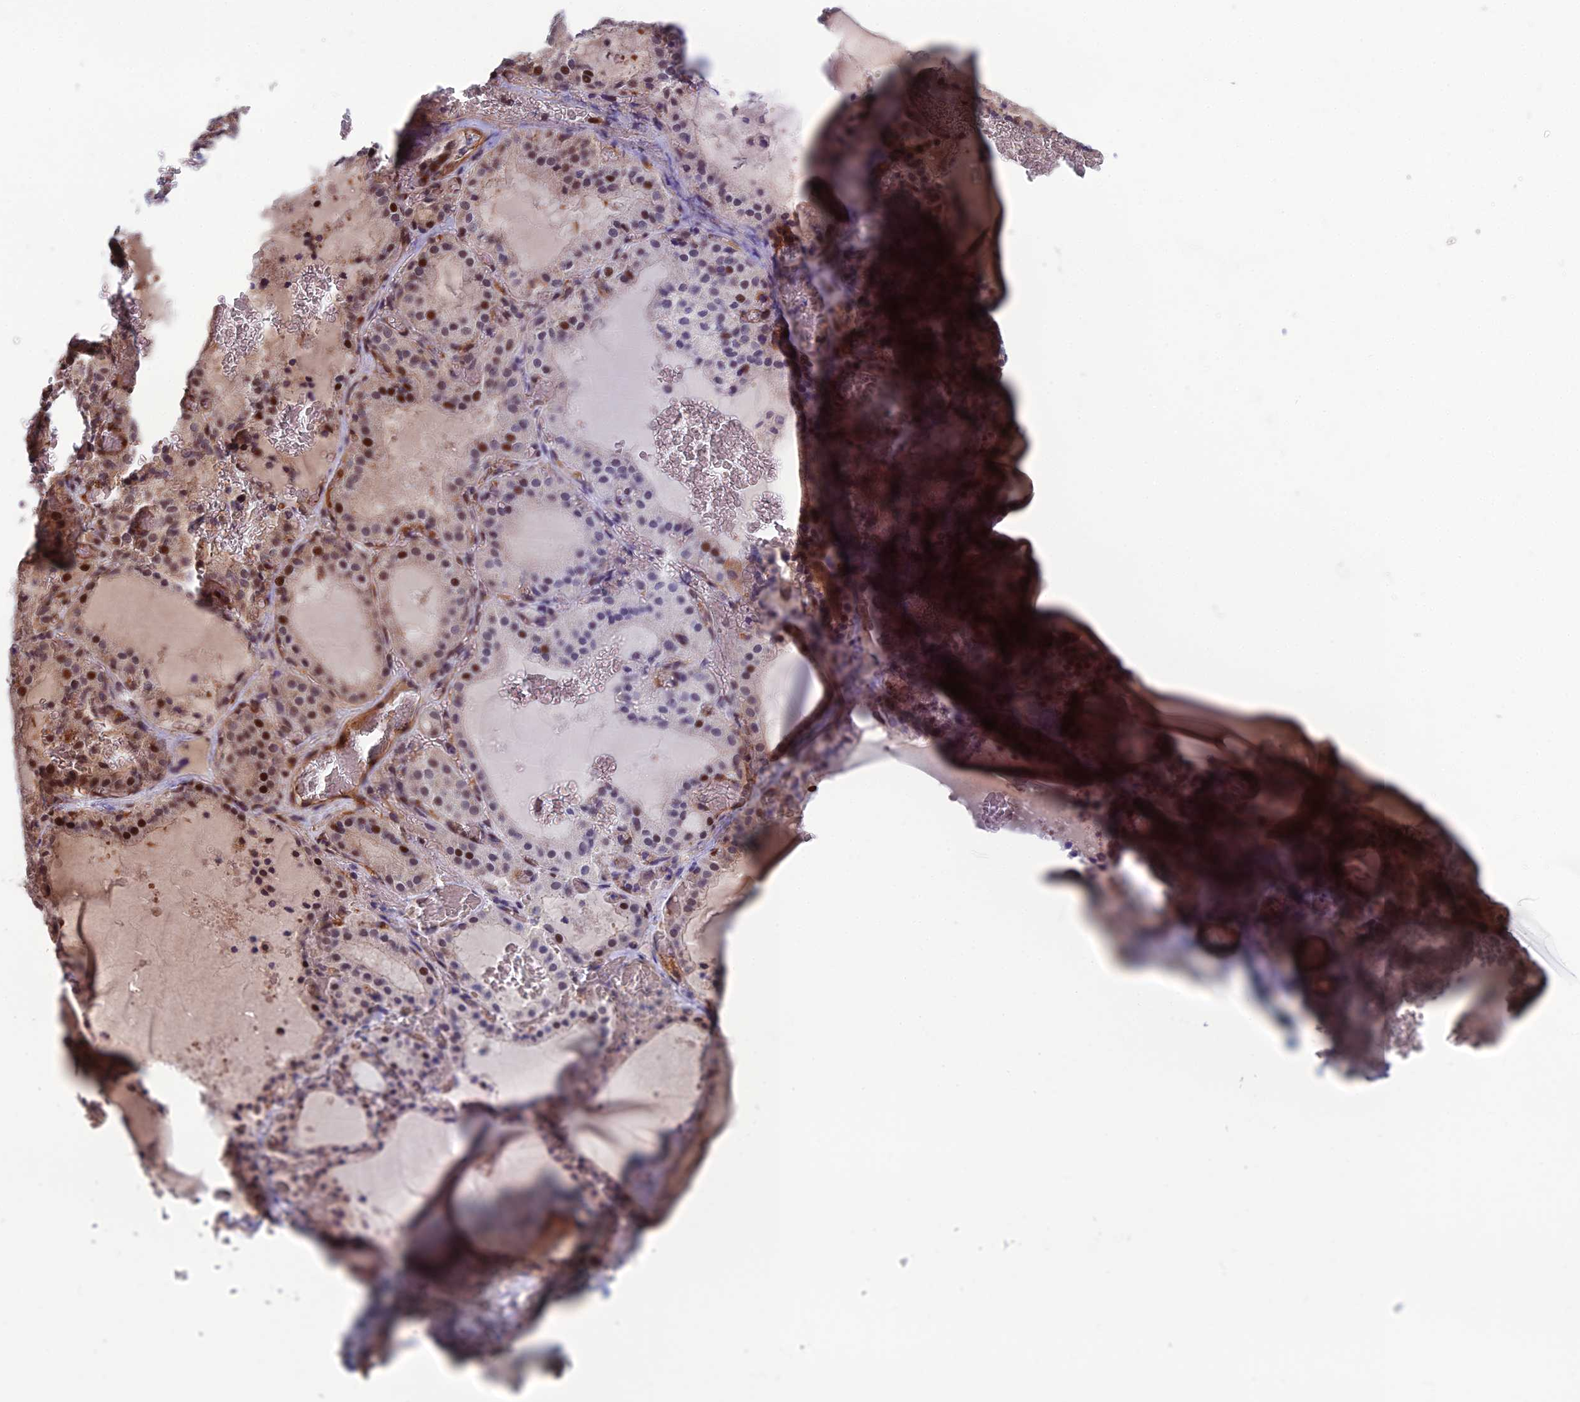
{"staining": {"intensity": "moderate", "quantity": ">75%", "location": "nuclear"}, "tissue": "thyroid gland", "cell_type": "Glandular cells", "image_type": "normal", "snomed": [{"axis": "morphology", "description": "Normal tissue, NOS"}, {"axis": "topography", "description": "Thyroid gland"}], "caption": "About >75% of glandular cells in benign thyroid gland demonstrate moderate nuclear protein positivity as visualized by brown immunohistochemical staining.", "gene": "CCDC183", "patient": {"sex": "female", "age": 39}}